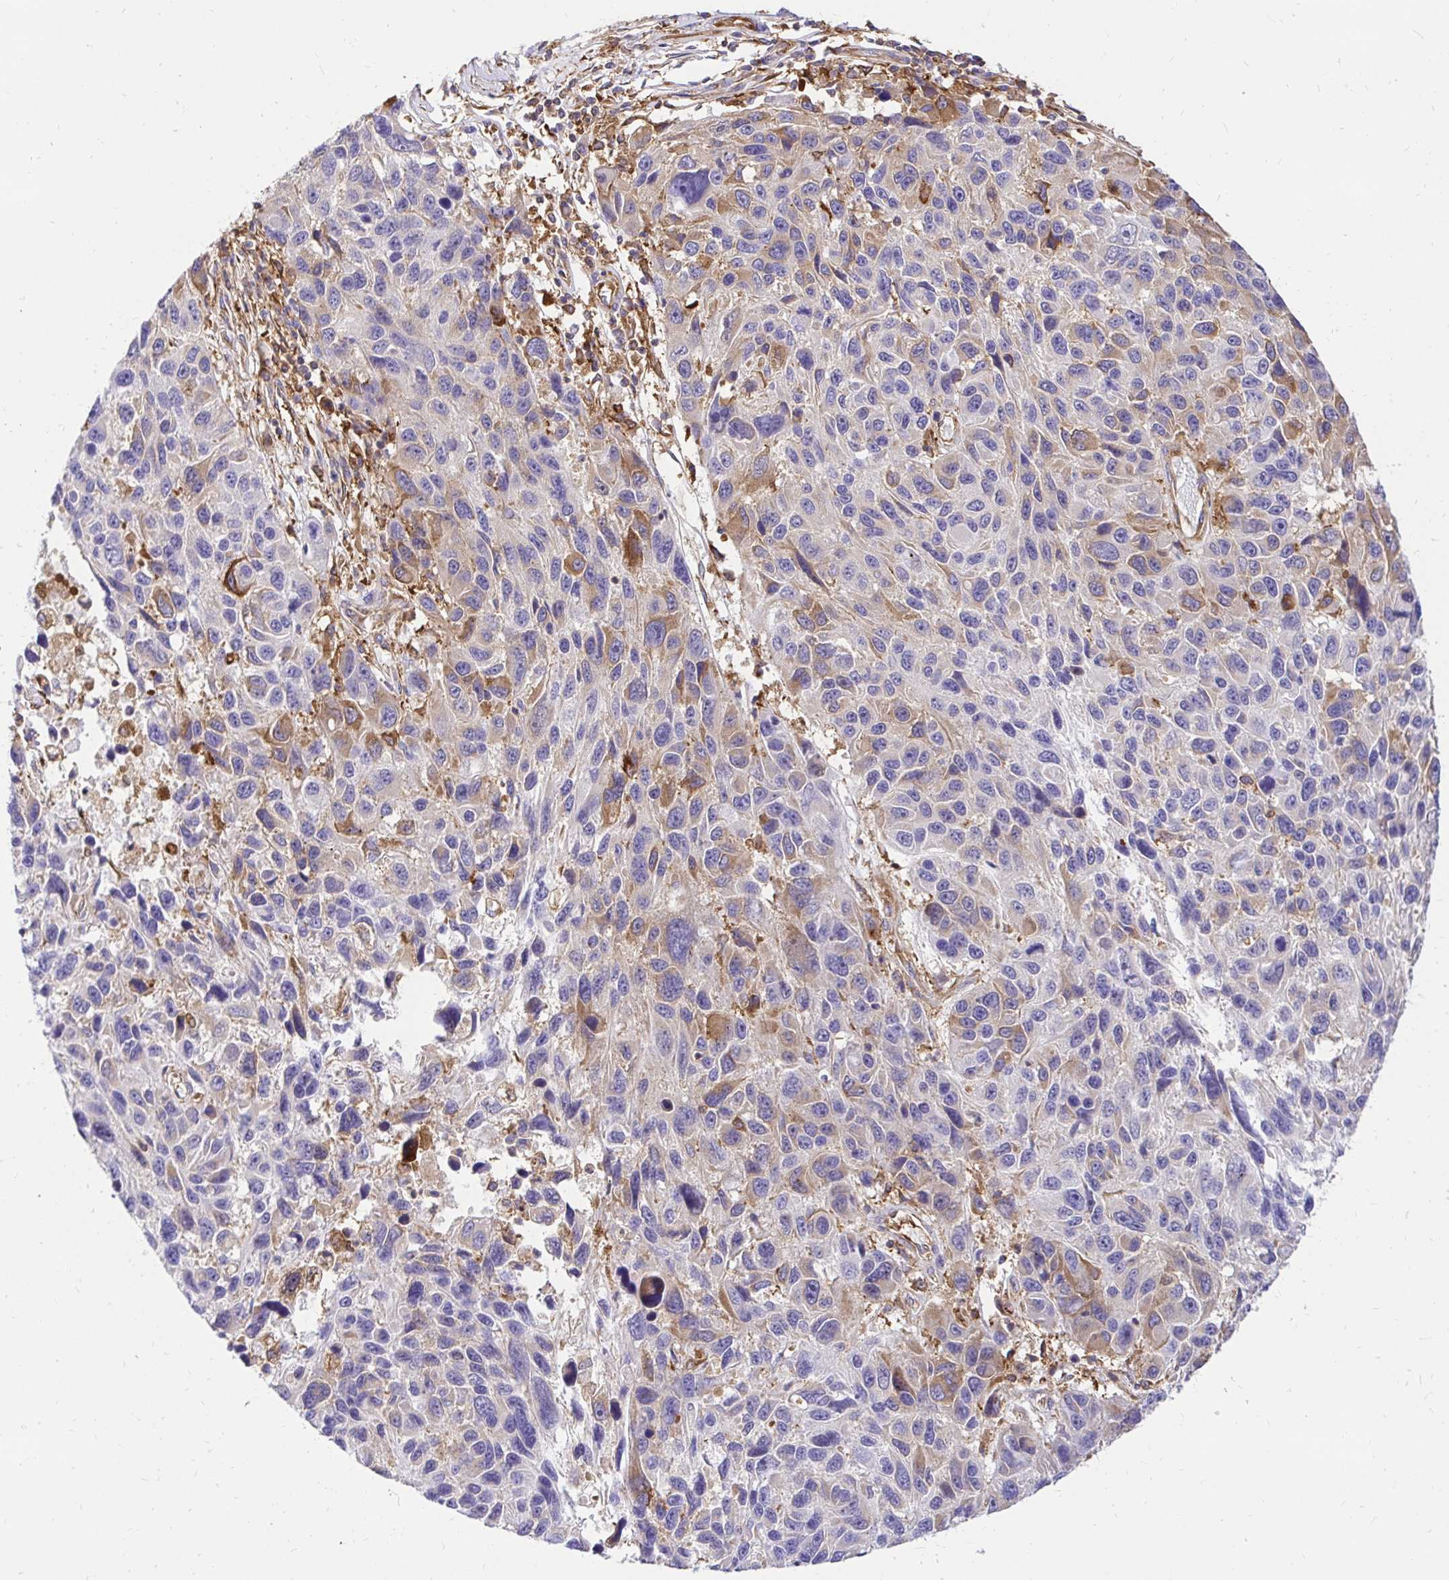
{"staining": {"intensity": "moderate", "quantity": "25%-75%", "location": "cytoplasmic/membranous"}, "tissue": "melanoma", "cell_type": "Tumor cells", "image_type": "cancer", "snomed": [{"axis": "morphology", "description": "Malignant melanoma, NOS"}, {"axis": "topography", "description": "Skin"}], "caption": "Malignant melanoma tissue displays moderate cytoplasmic/membranous positivity in about 25%-75% of tumor cells, visualized by immunohistochemistry.", "gene": "ABCB10", "patient": {"sex": "male", "age": 53}}